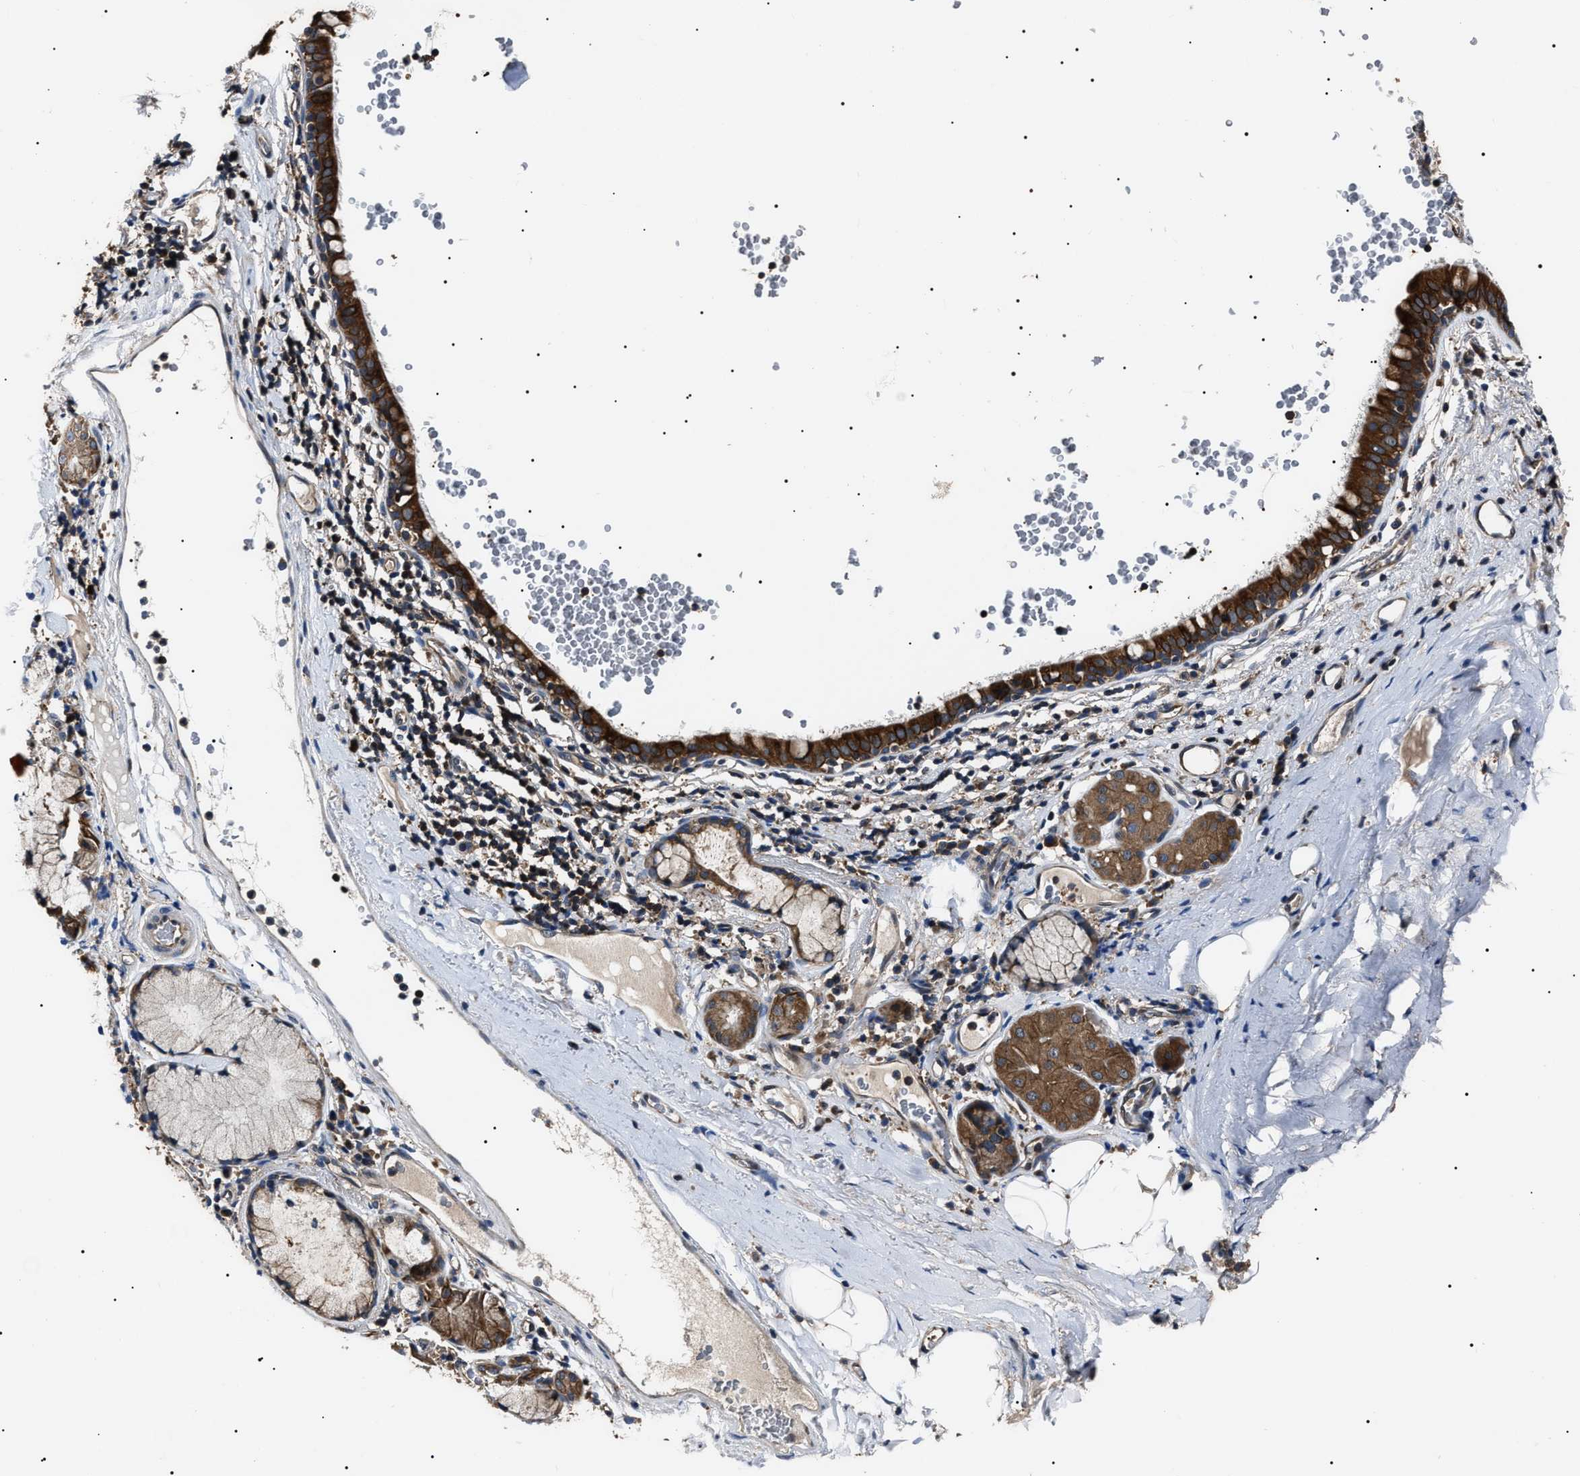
{"staining": {"intensity": "strong", "quantity": ">75%", "location": "cytoplasmic/membranous"}, "tissue": "bronchus", "cell_type": "Respiratory epithelial cells", "image_type": "normal", "snomed": [{"axis": "morphology", "description": "Normal tissue, NOS"}, {"axis": "morphology", "description": "Inflammation, NOS"}, {"axis": "topography", "description": "Cartilage tissue"}, {"axis": "topography", "description": "Bronchus"}], "caption": "This photomicrograph demonstrates immunohistochemistry staining of benign bronchus, with high strong cytoplasmic/membranous staining in approximately >75% of respiratory epithelial cells.", "gene": "CCT8", "patient": {"sex": "male", "age": 77}}